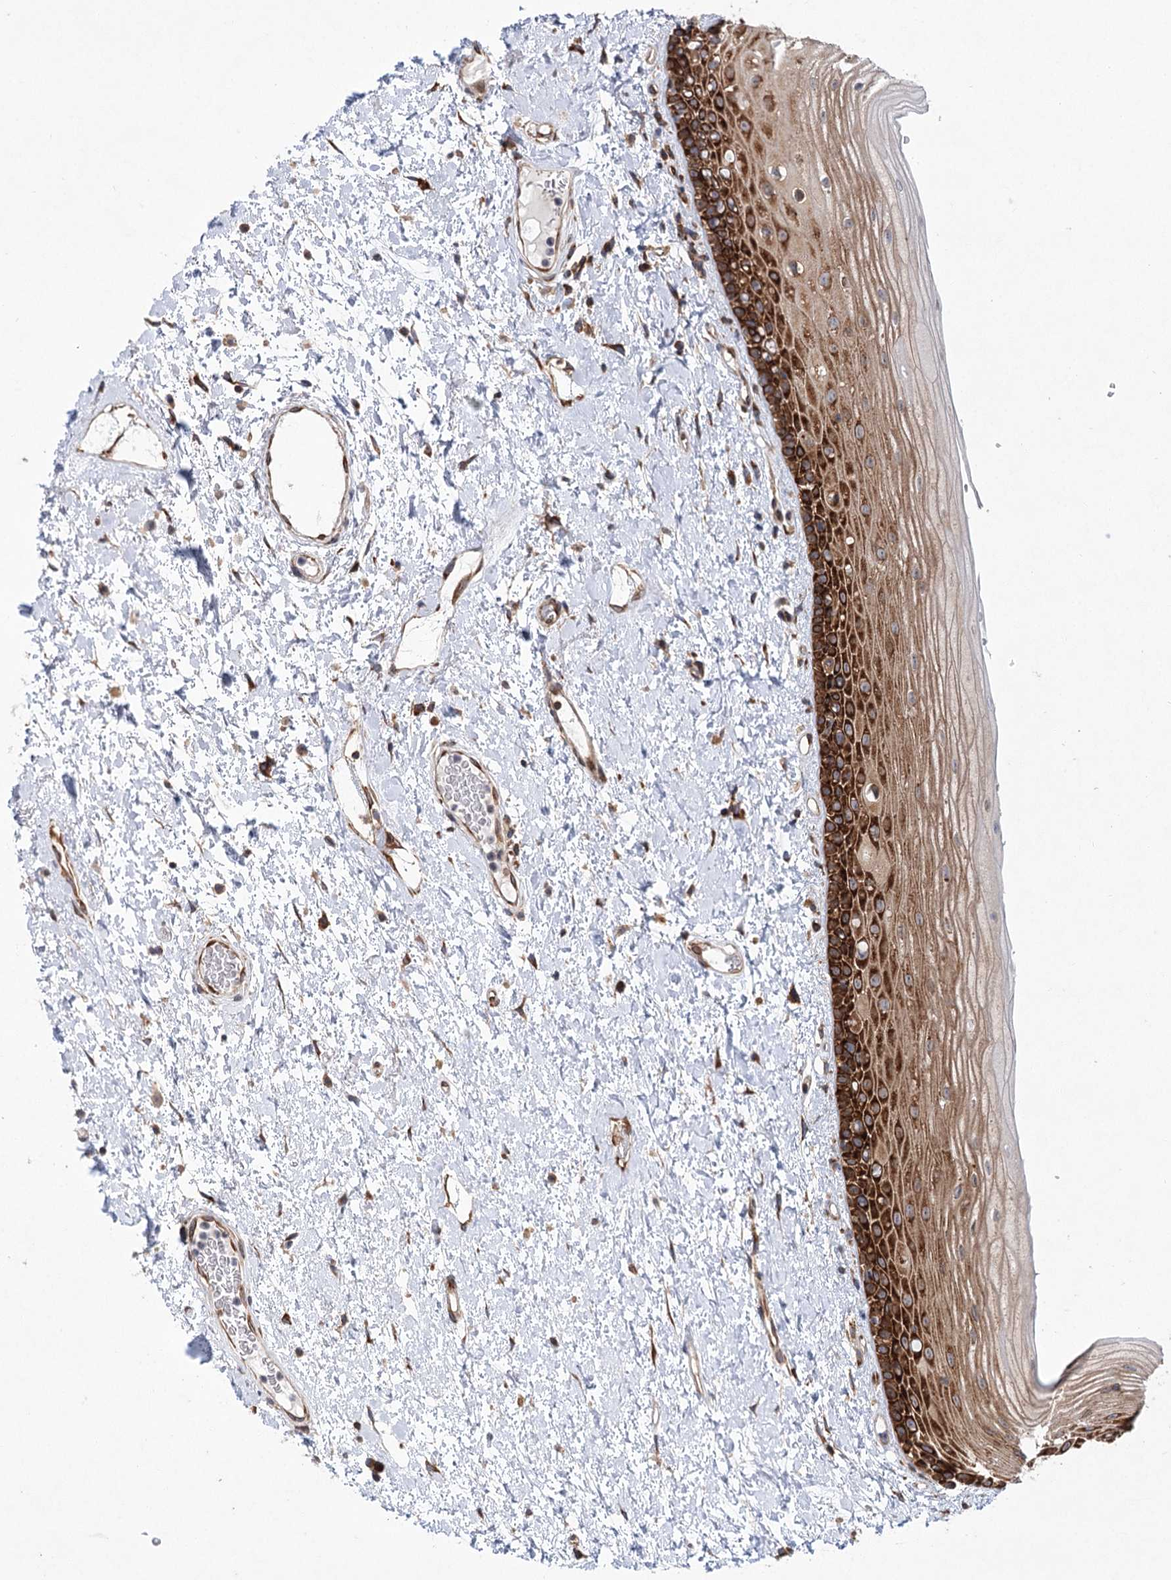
{"staining": {"intensity": "strong", "quantity": "25%-75%", "location": "cytoplasmic/membranous"}, "tissue": "oral mucosa", "cell_type": "Squamous epithelial cells", "image_type": "normal", "snomed": [{"axis": "morphology", "description": "Normal tissue, NOS"}, {"axis": "topography", "description": "Oral tissue"}], "caption": "Immunohistochemical staining of benign human oral mucosa demonstrates high levels of strong cytoplasmic/membranous staining in approximately 25%-75% of squamous epithelial cells.", "gene": "VWA2", "patient": {"sex": "female", "age": 76}}